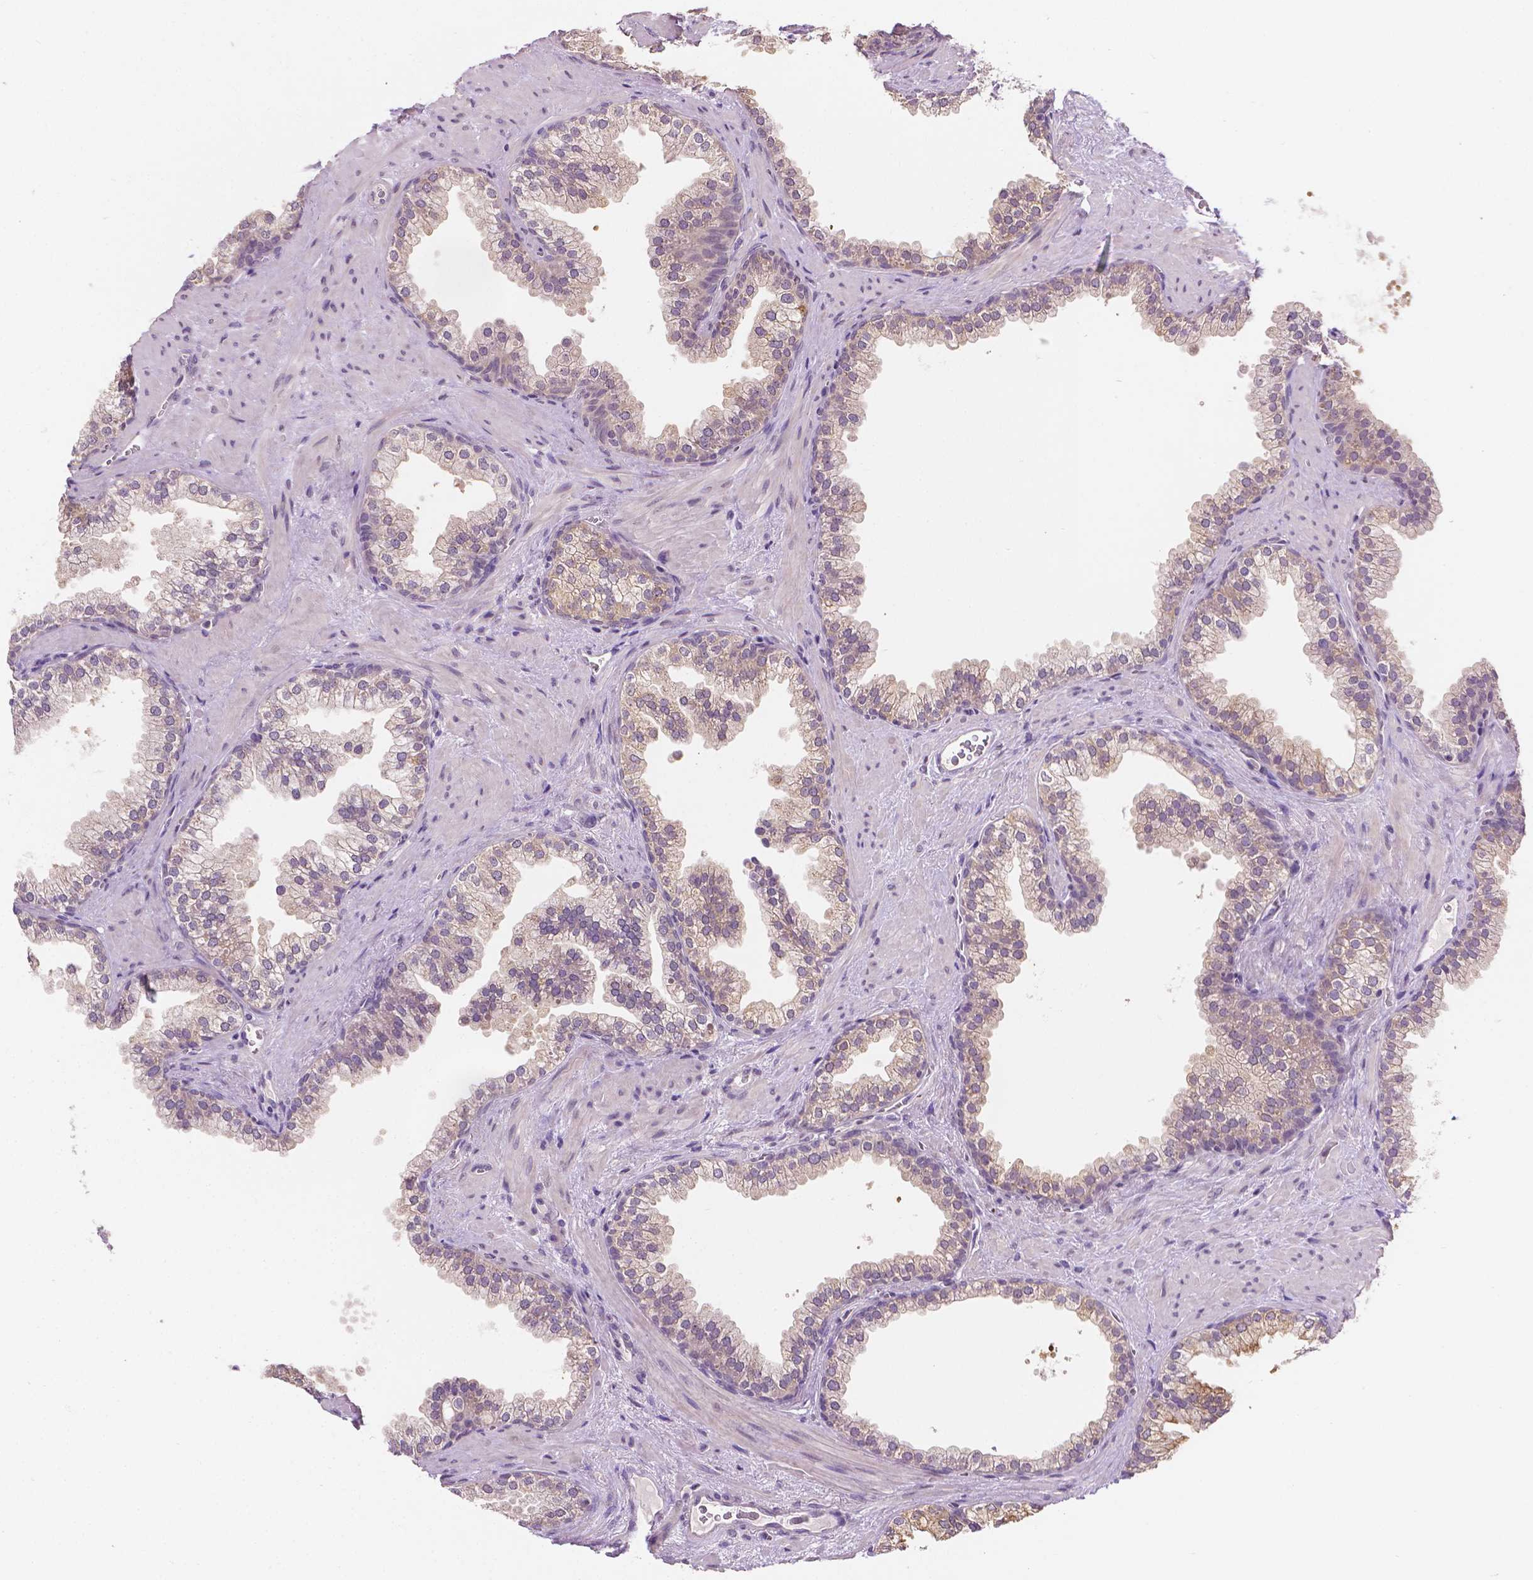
{"staining": {"intensity": "weak", "quantity": "<25%", "location": "cytoplasmic/membranous"}, "tissue": "prostate", "cell_type": "Glandular cells", "image_type": "normal", "snomed": [{"axis": "morphology", "description": "Normal tissue, NOS"}, {"axis": "topography", "description": "Prostate"}], "caption": "The histopathology image reveals no staining of glandular cells in benign prostate.", "gene": "FASN", "patient": {"sex": "male", "age": 79}}